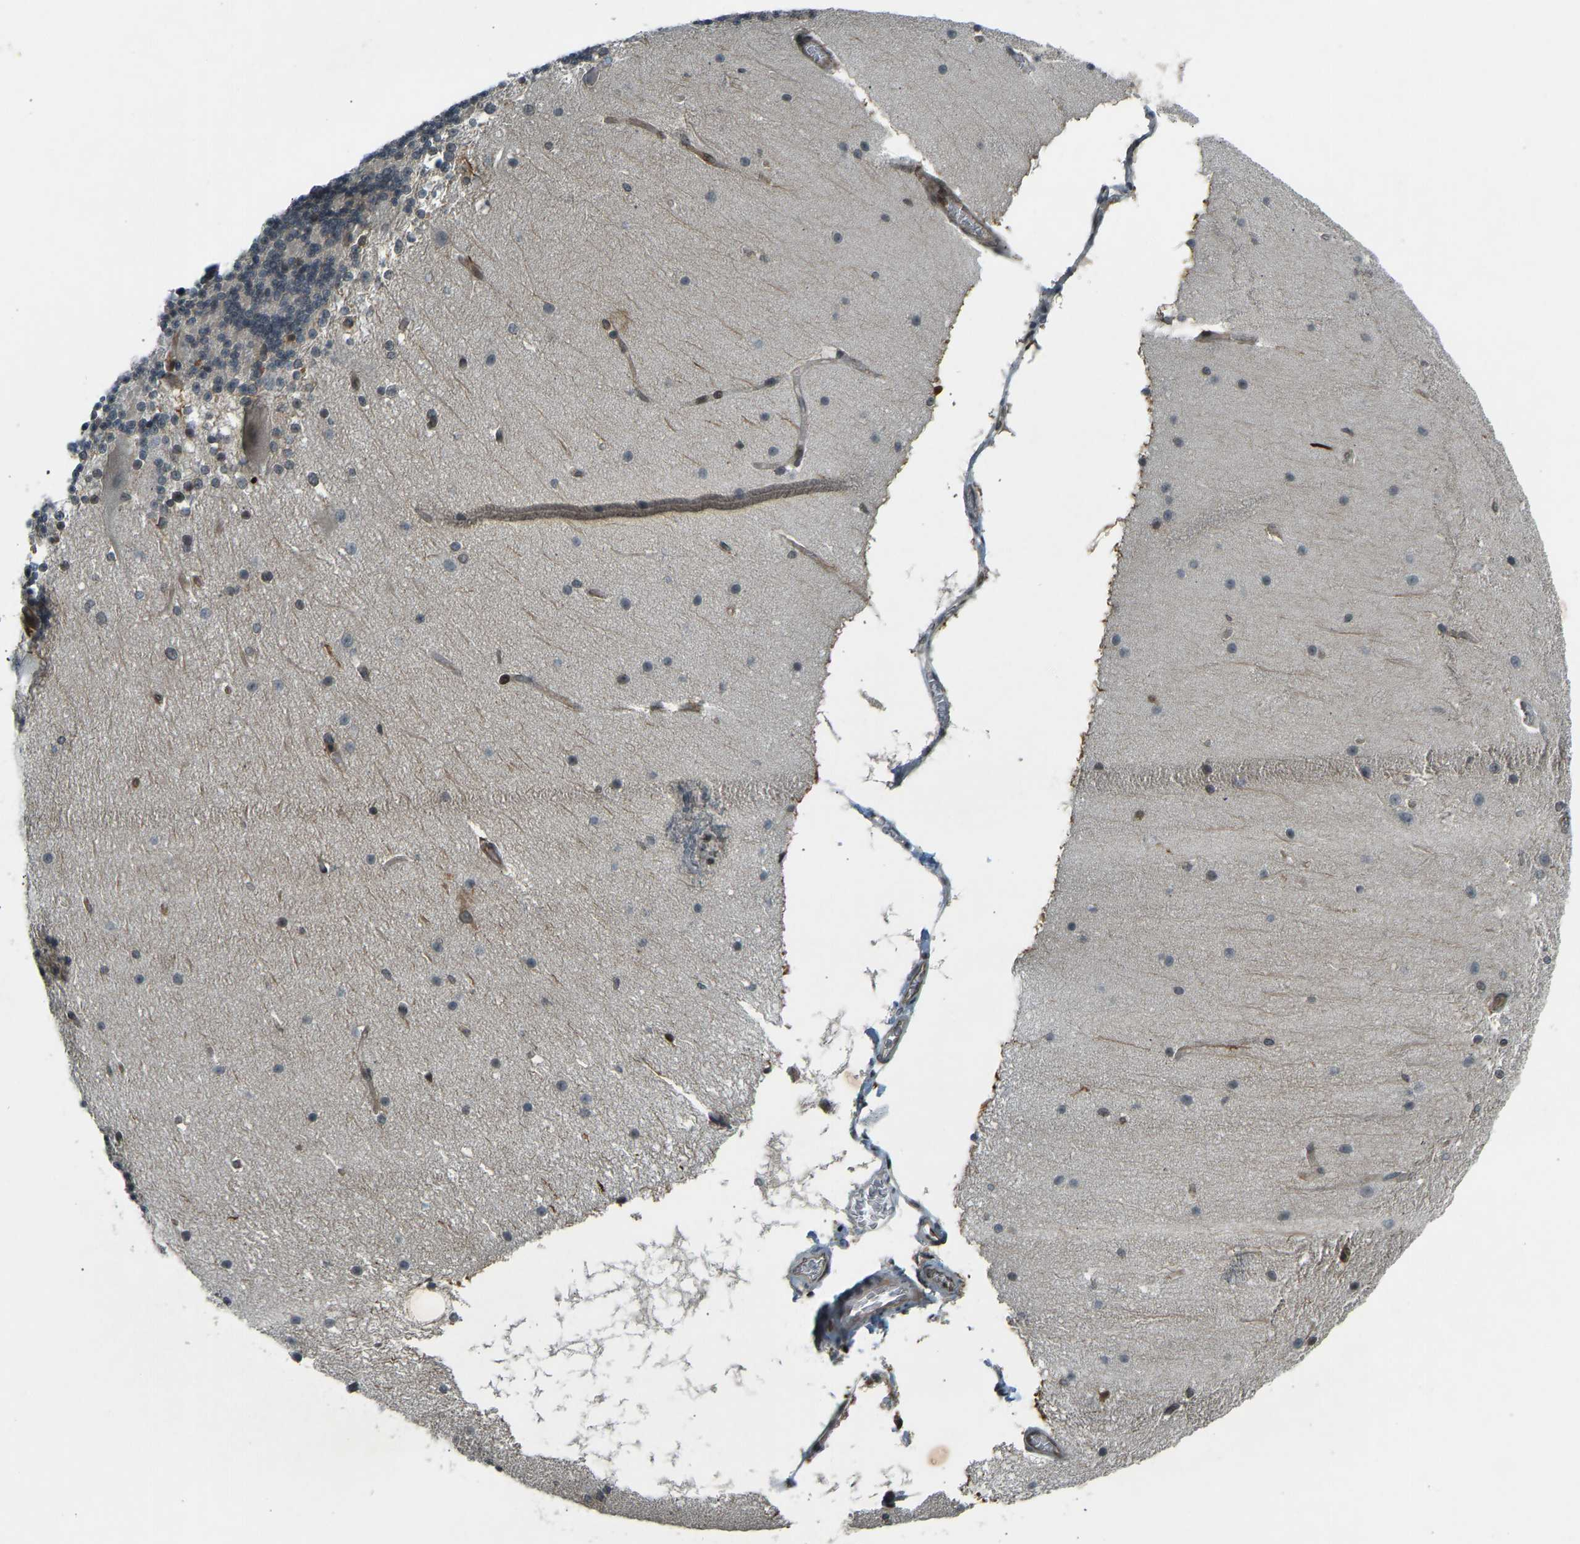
{"staining": {"intensity": "moderate", "quantity": "25%-75%", "location": "cytoplasmic/membranous,nuclear"}, "tissue": "cerebellum", "cell_type": "Cells in granular layer", "image_type": "normal", "snomed": [{"axis": "morphology", "description": "Normal tissue, NOS"}, {"axis": "topography", "description": "Cerebellum"}], "caption": "This is an image of immunohistochemistry (IHC) staining of benign cerebellum, which shows moderate positivity in the cytoplasmic/membranous,nuclear of cells in granular layer.", "gene": "SVOPL", "patient": {"sex": "female", "age": 19}}